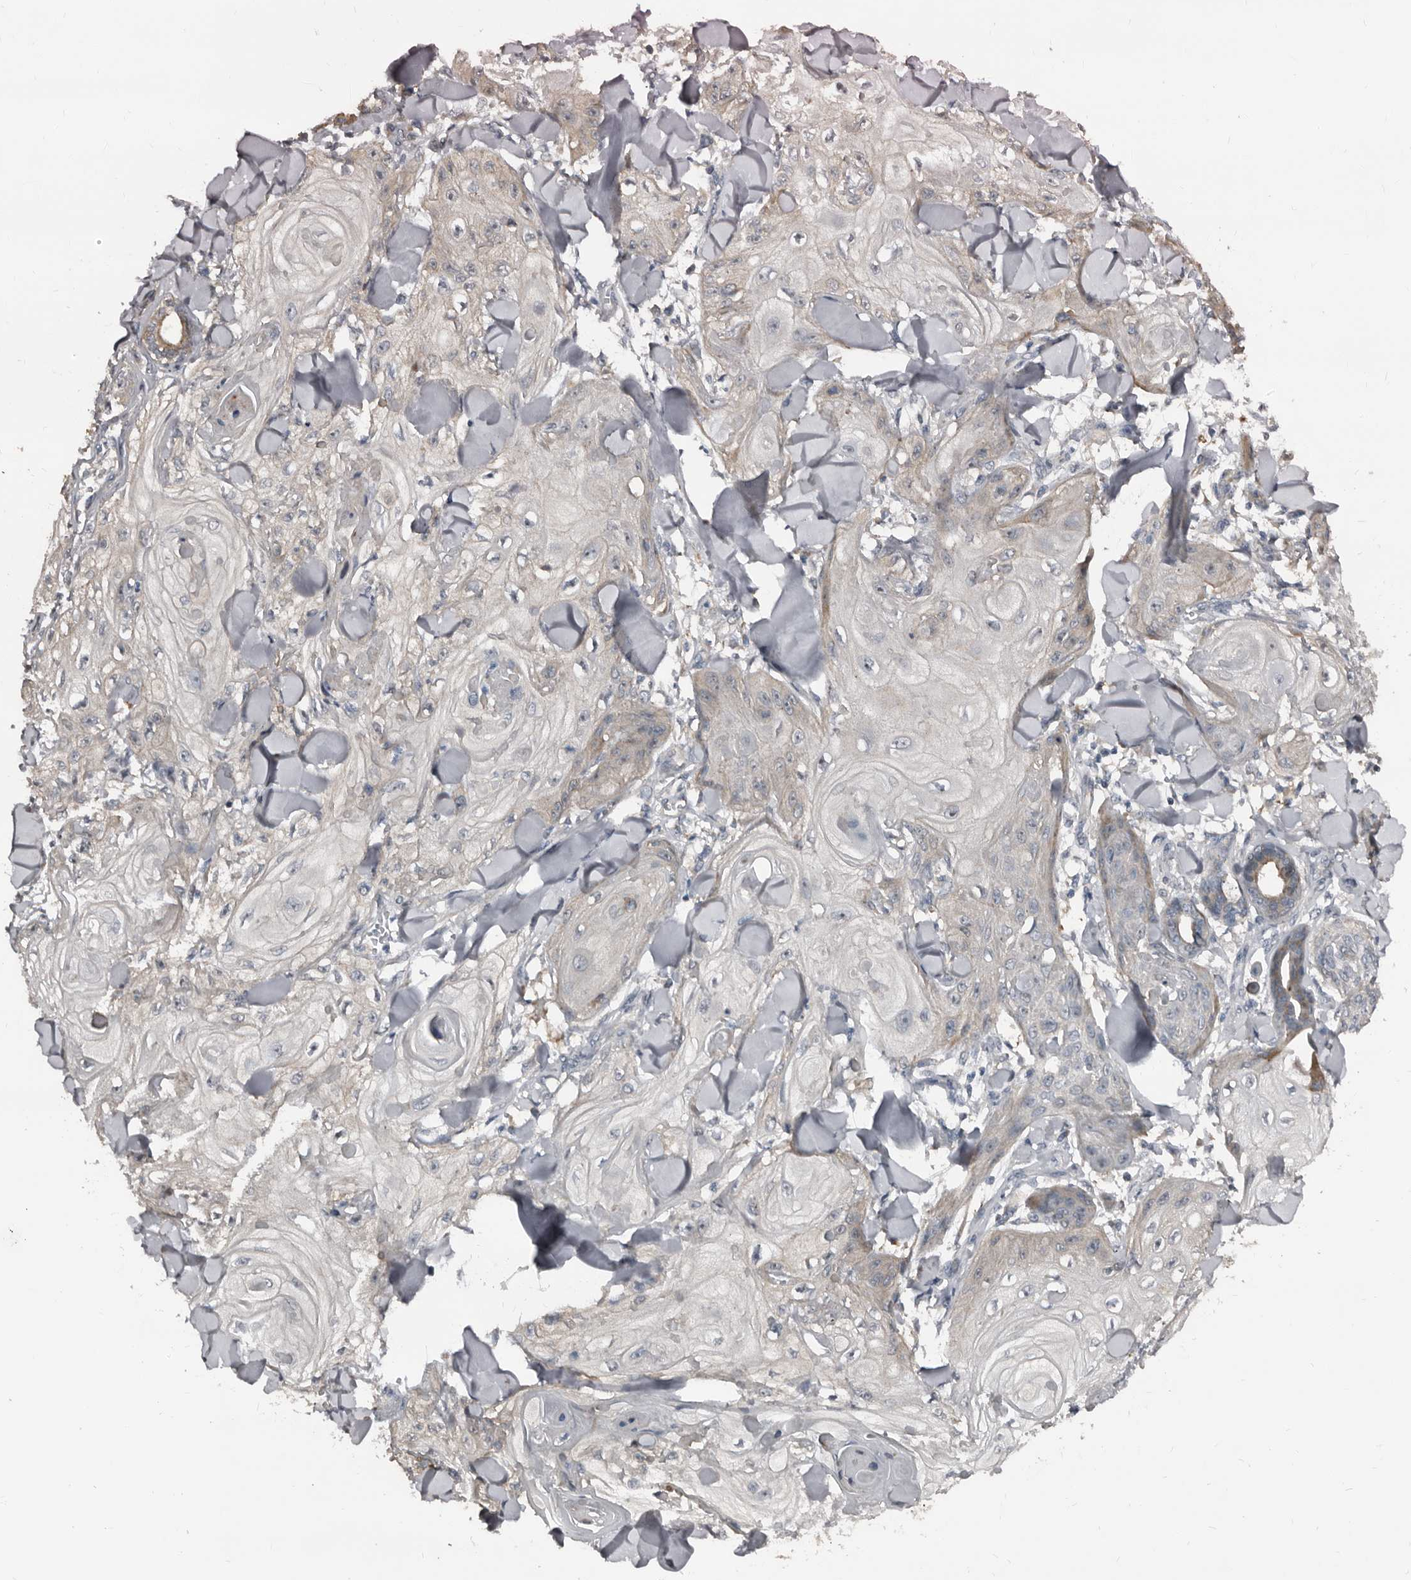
{"staining": {"intensity": "negative", "quantity": "none", "location": "none"}, "tissue": "skin cancer", "cell_type": "Tumor cells", "image_type": "cancer", "snomed": [{"axis": "morphology", "description": "Squamous cell carcinoma, NOS"}, {"axis": "topography", "description": "Skin"}], "caption": "Micrograph shows no protein staining in tumor cells of skin cancer (squamous cell carcinoma) tissue.", "gene": "DHPS", "patient": {"sex": "male", "age": 74}}